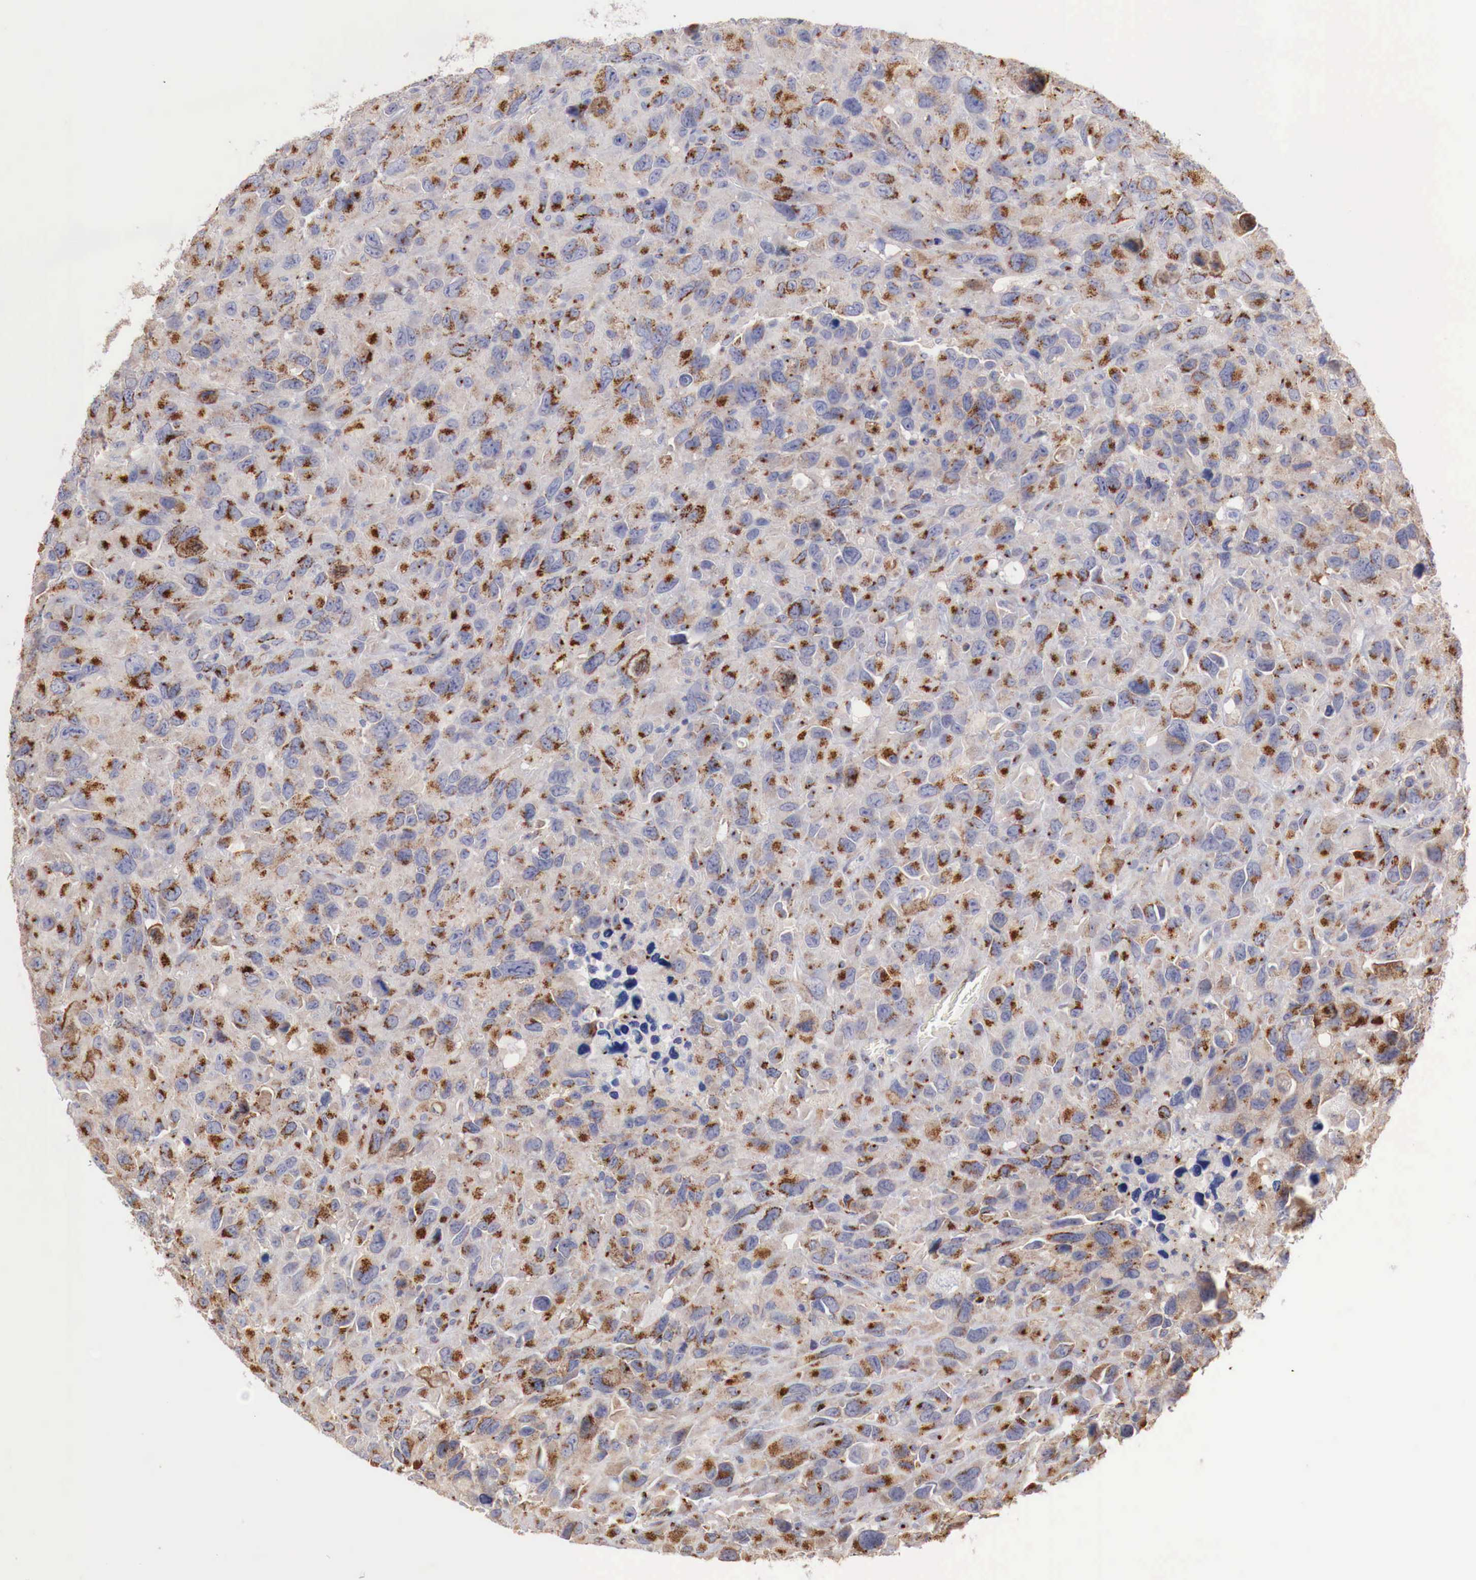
{"staining": {"intensity": "strong", "quantity": ">75%", "location": "cytoplasmic/membranous"}, "tissue": "renal cancer", "cell_type": "Tumor cells", "image_type": "cancer", "snomed": [{"axis": "morphology", "description": "Adenocarcinoma, NOS"}, {"axis": "topography", "description": "Kidney"}], "caption": "Approximately >75% of tumor cells in adenocarcinoma (renal) reveal strong cytoplasmic/membranous protein positivity as visualized by brown immunohistochemical staining.", "gene": "SYAP1", "patient": {"sex": "male", "age": 79}}